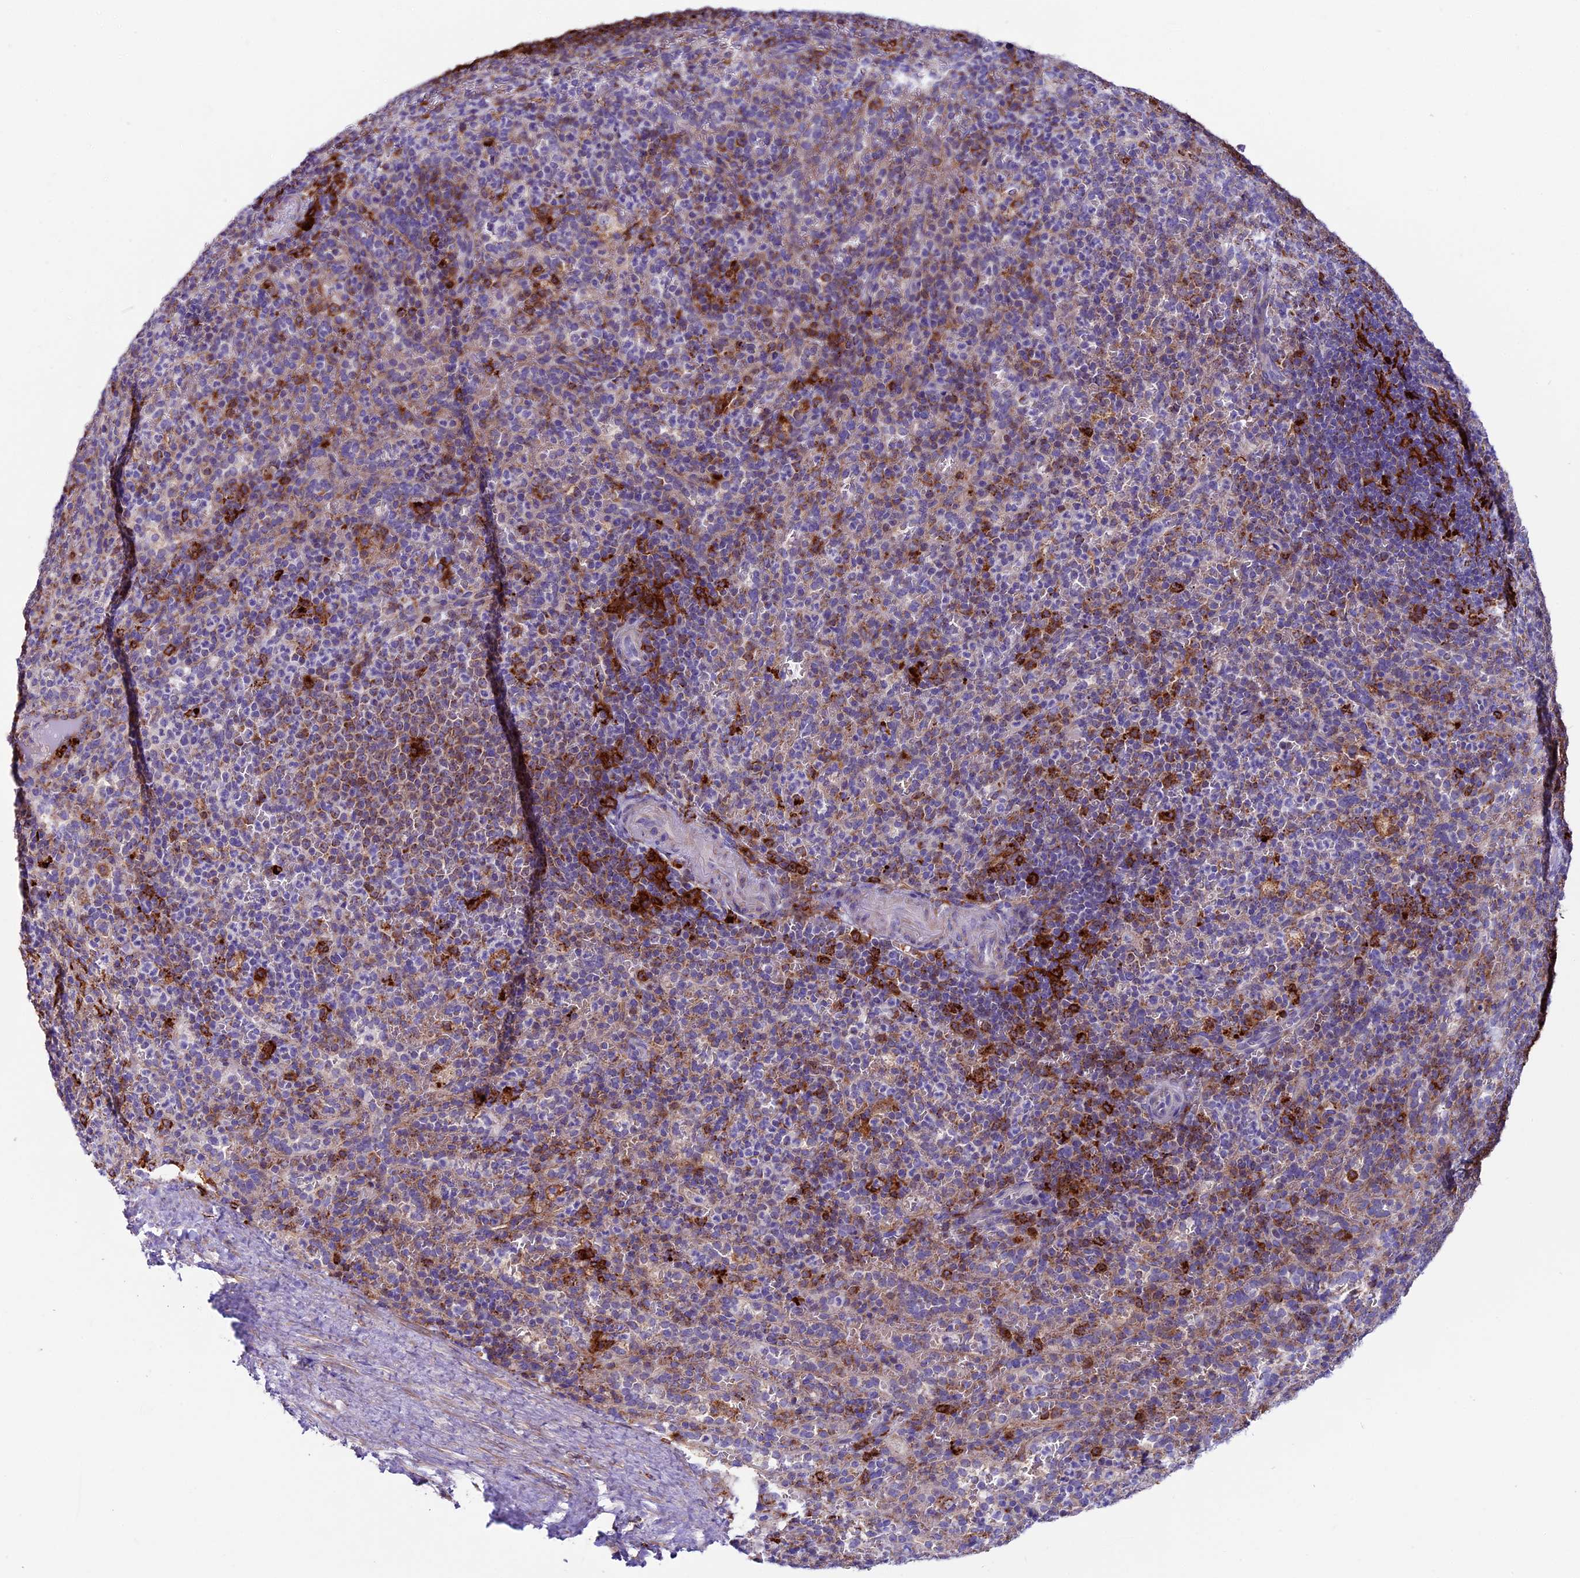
{"staining": {"intensity": "moderate", "quantity": "<25%", "location": "cytoplasmic/membranous"}, "tissue": "spleen", "cell_type": "Cells in red pulp", "image_type": "normal", "snomed": [{"axis": "morphology", "description": "Normal tissue, NOS"}, {"axis": "topography", "description": "Spleen"}], "caption": "Immunohistochemistry (DAB (3,3'-diaminobenzidine)) staining of normal human spleen demonstrates moderate cytoplasmic/membranous protein expression in about <25% of cells in red pulp. The staining was performed using DAB, with brown indicating positive protein expression. Nuclei are stained blue with hematoxylin.", "gene": "IL20RA", "patient": {"sex": "female", "age": 21}}